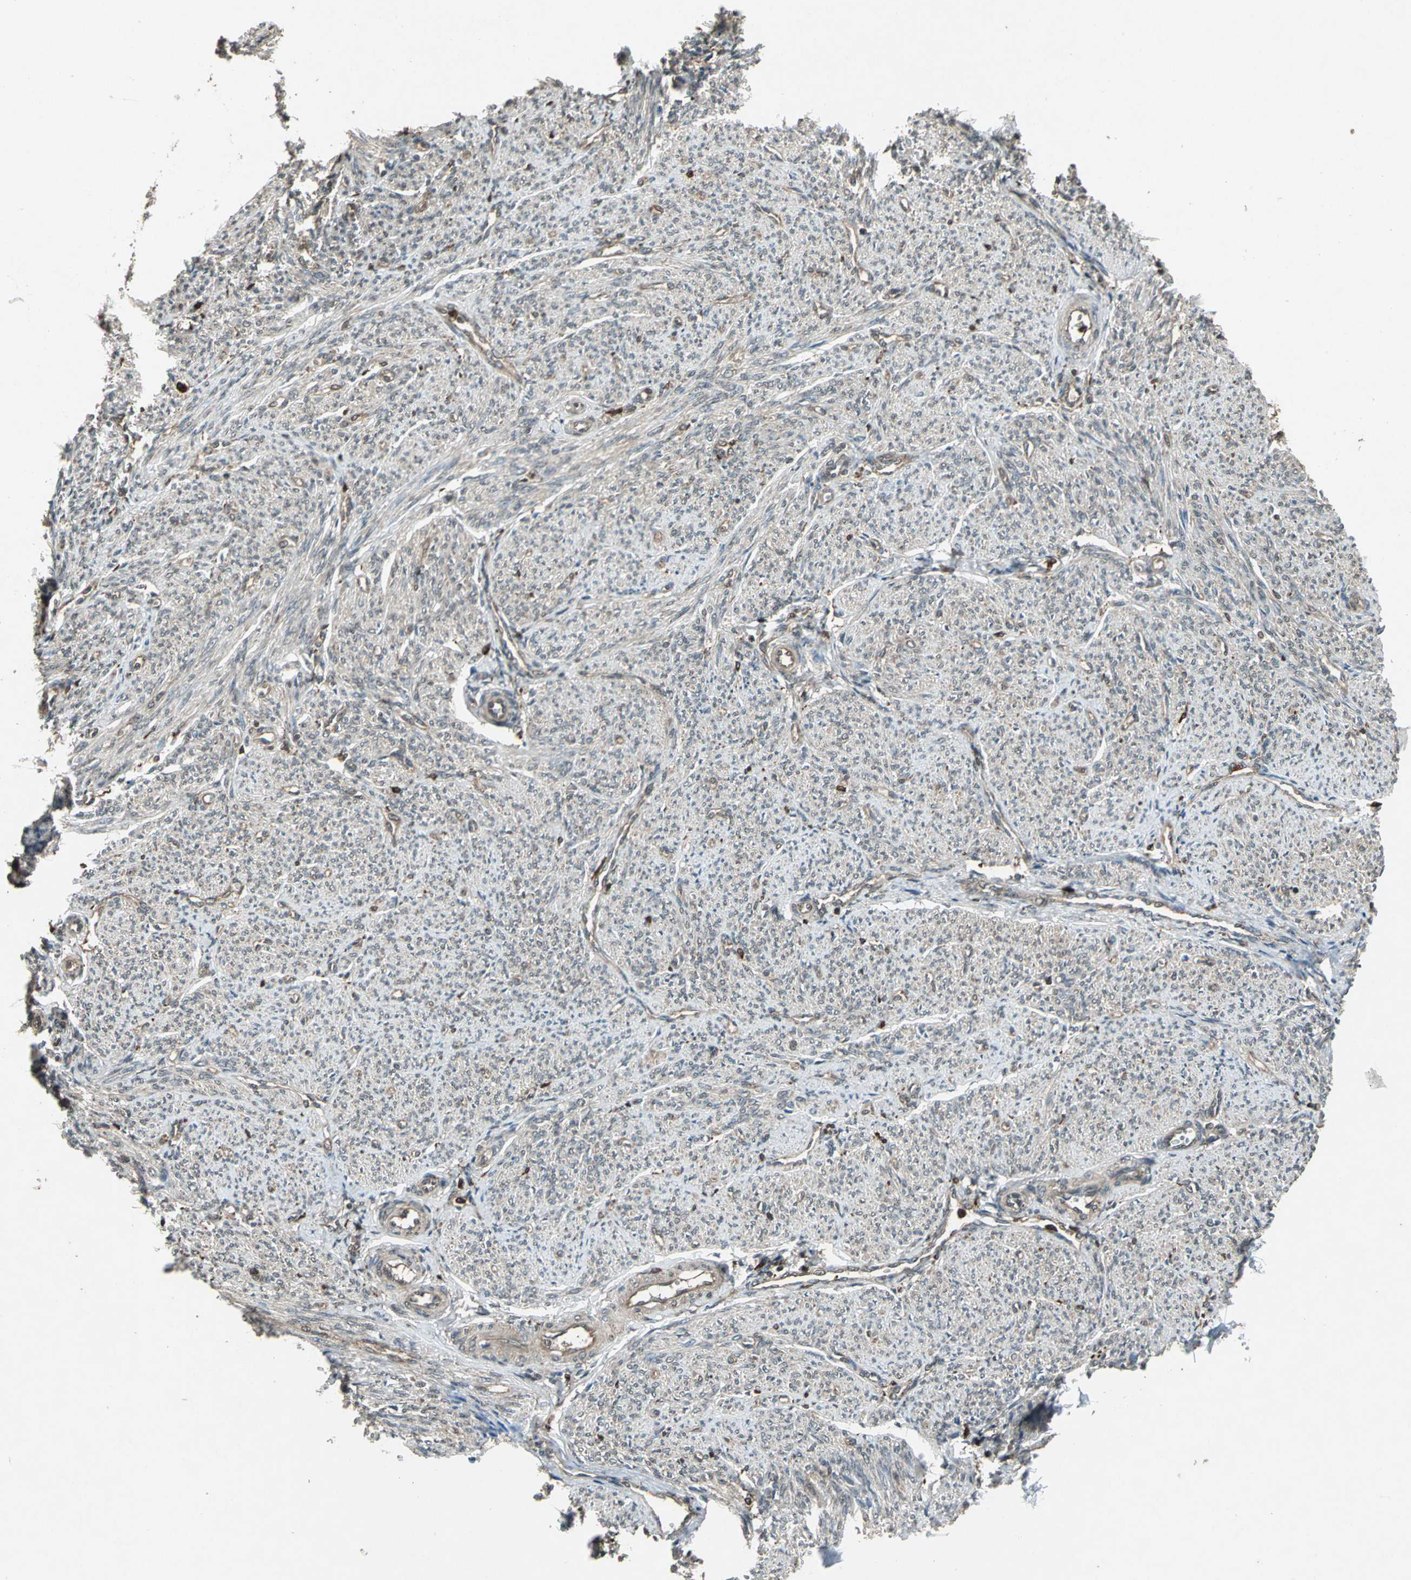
{"staining": {"intensity": "weak", "quantity": ">75%", "location": "cytoplasmic/membranous"}, "tissue": "smooth muscle", "cell_type": "Smooth muscle cells", "image_type": "normal", "snomed": [{"axis": "morphology", "description": "Normal tissue, NOS"}, {"axis": "topography", "description": "Smooth muscle"}], "caption": "Protein expression by immunohistochemistry (IHC) demonstrates weak cytoplasmic/membranous expression in approximately >75% of smooth muscle cells in unremarkable smooth muscle. (DAB (3,3'-diaminobenzidine) = brown stain, brightfield microscopy at high magnification).", "gene": "PYCARD", "patient": {"sex": "female", "age": 65}}